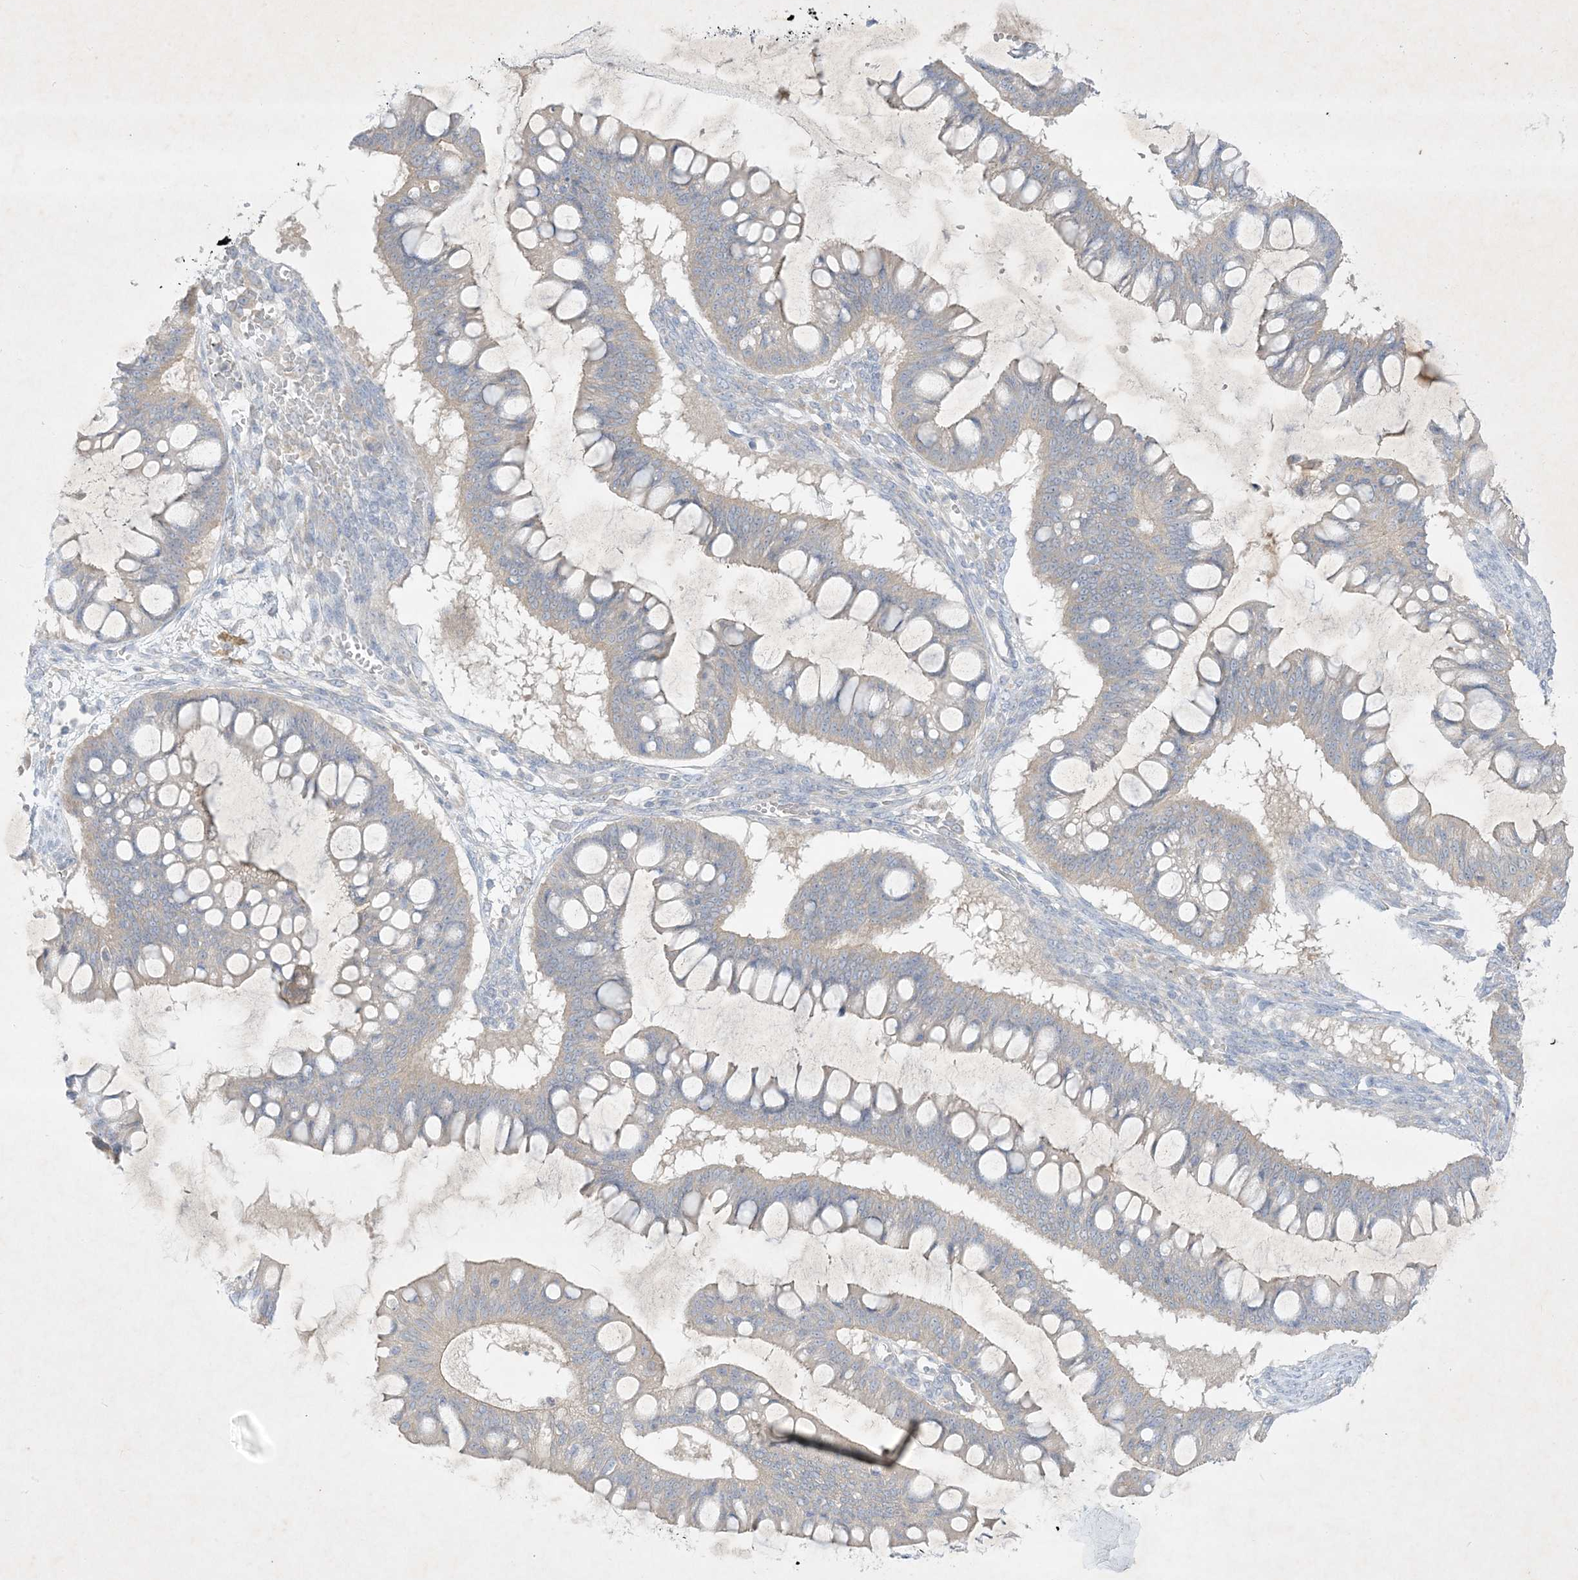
{"staining": {"intensity": "negative", "quantity": "none", "location": "none"}, "tissue": "ovarian cancer", "cell_type": "Tumor cells", "image_type": "cancer", "snomed": [{"axis": "morphology", "description": "Cystadenocarcinoma, mucinous, NOS"}, {"axis": "topography", "description": "Ovary"}], "caption": "DAB (3,3'-diaminobenzidine) immunohistochemical staining of mucinous cystadenocarcinoma (ovarian) demonstrates no significant staining in tumor cells.", "gene": "PLEKHA3", "patient": {"sex": "female", "age": 73}}